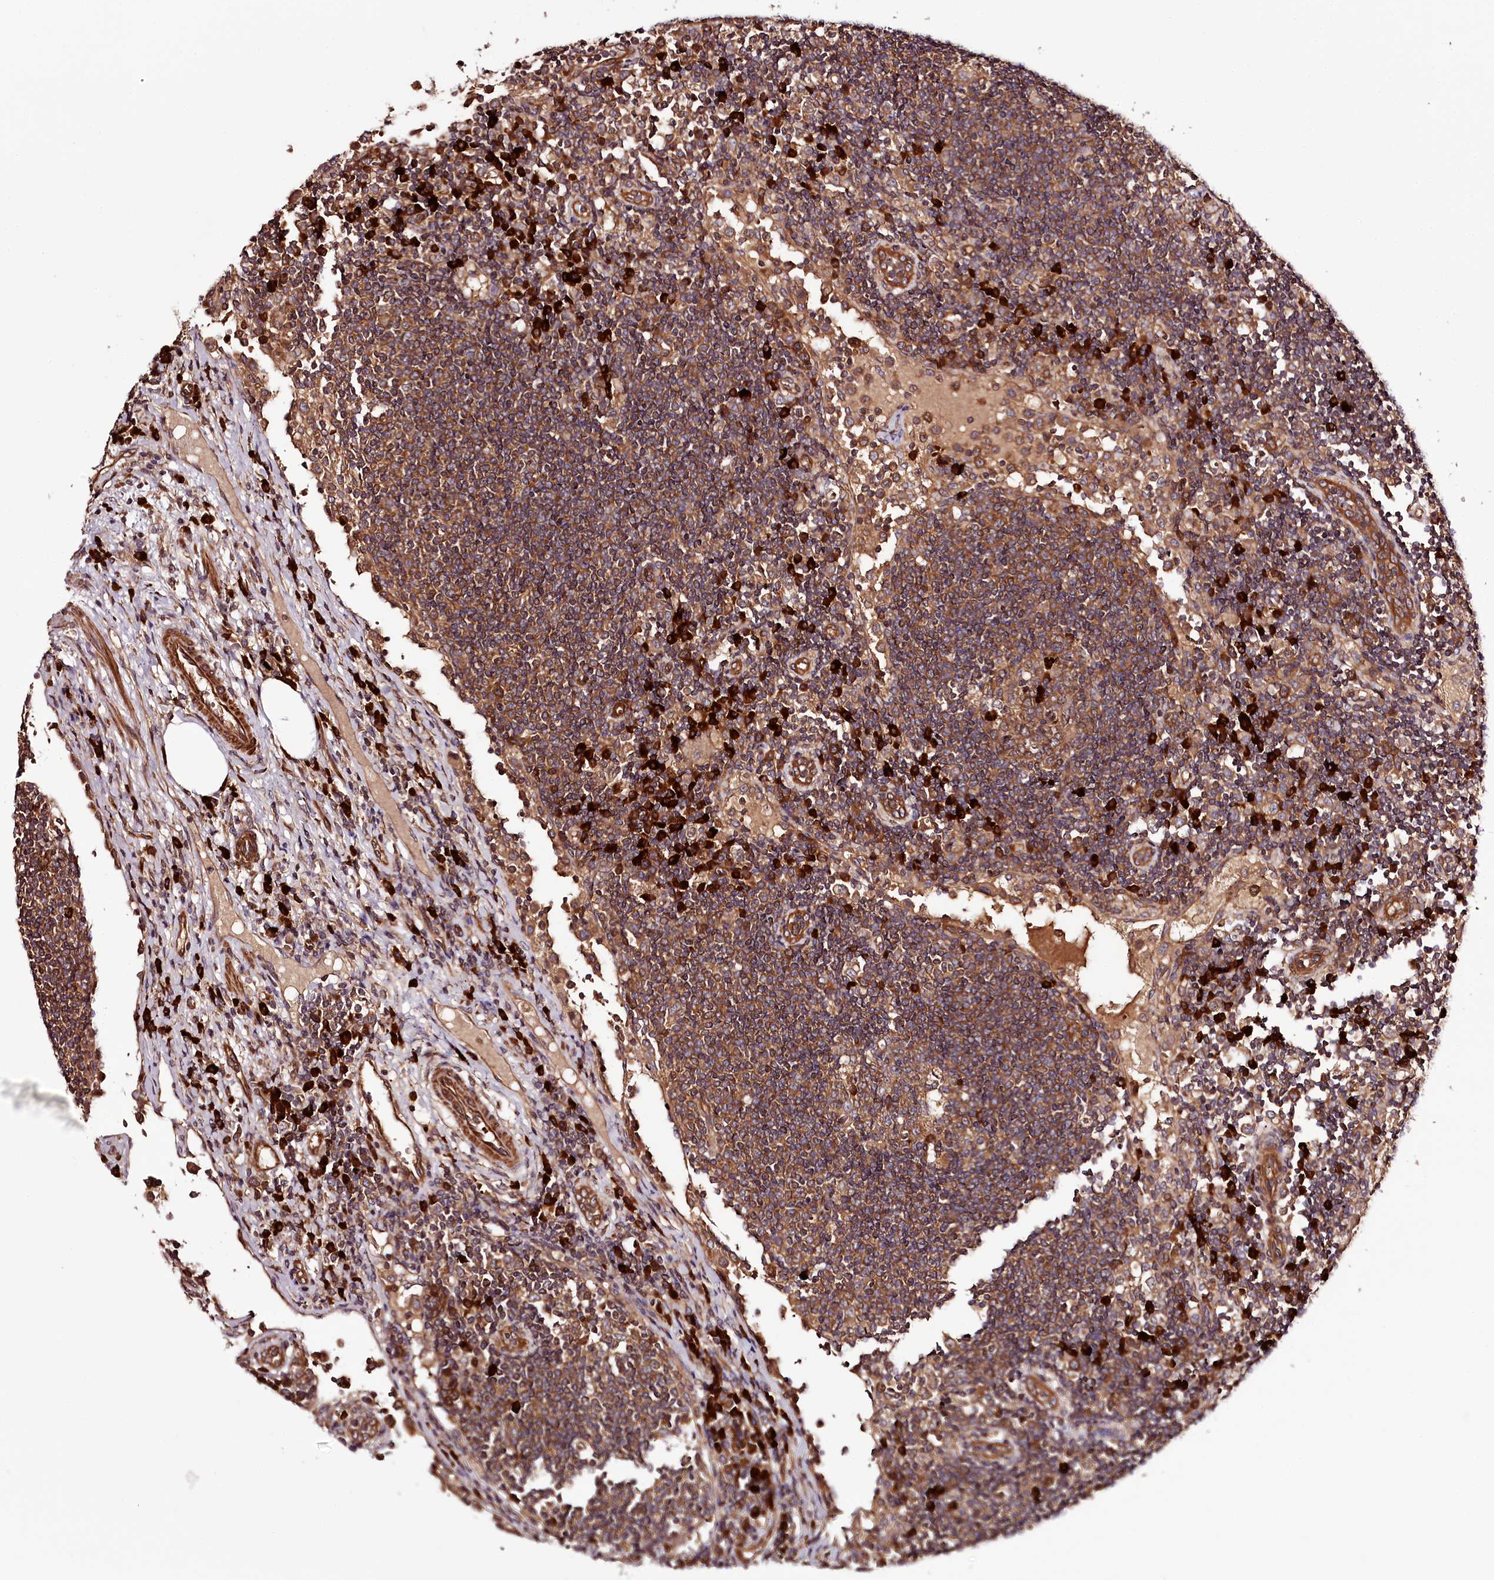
{"staining": {"intensity": "moderate", "quantity": ">75%", "location": "cytoplasmic/membranous"}, "tissue": "lymph node", "cell_type": "Germinal center cells", "image_type": "normal", "snomed": [{"axis": "morphology", "description": "Normal tissue, NOS"}, {"axis": "topography", "description": "Lymph node"}], "caption": "Immunohistochemistry photomicrograph of benign lymph node: lymph node stained using immunohistochemistry reveals medium levels of moderate protein expression localized specifically in the cytoplasmic/membranous of germinal center cells, appearing as a cytoplasmic/membranous brown color.", "gene": "TARS1", "patient": {"sex": "female", "age": 53}}